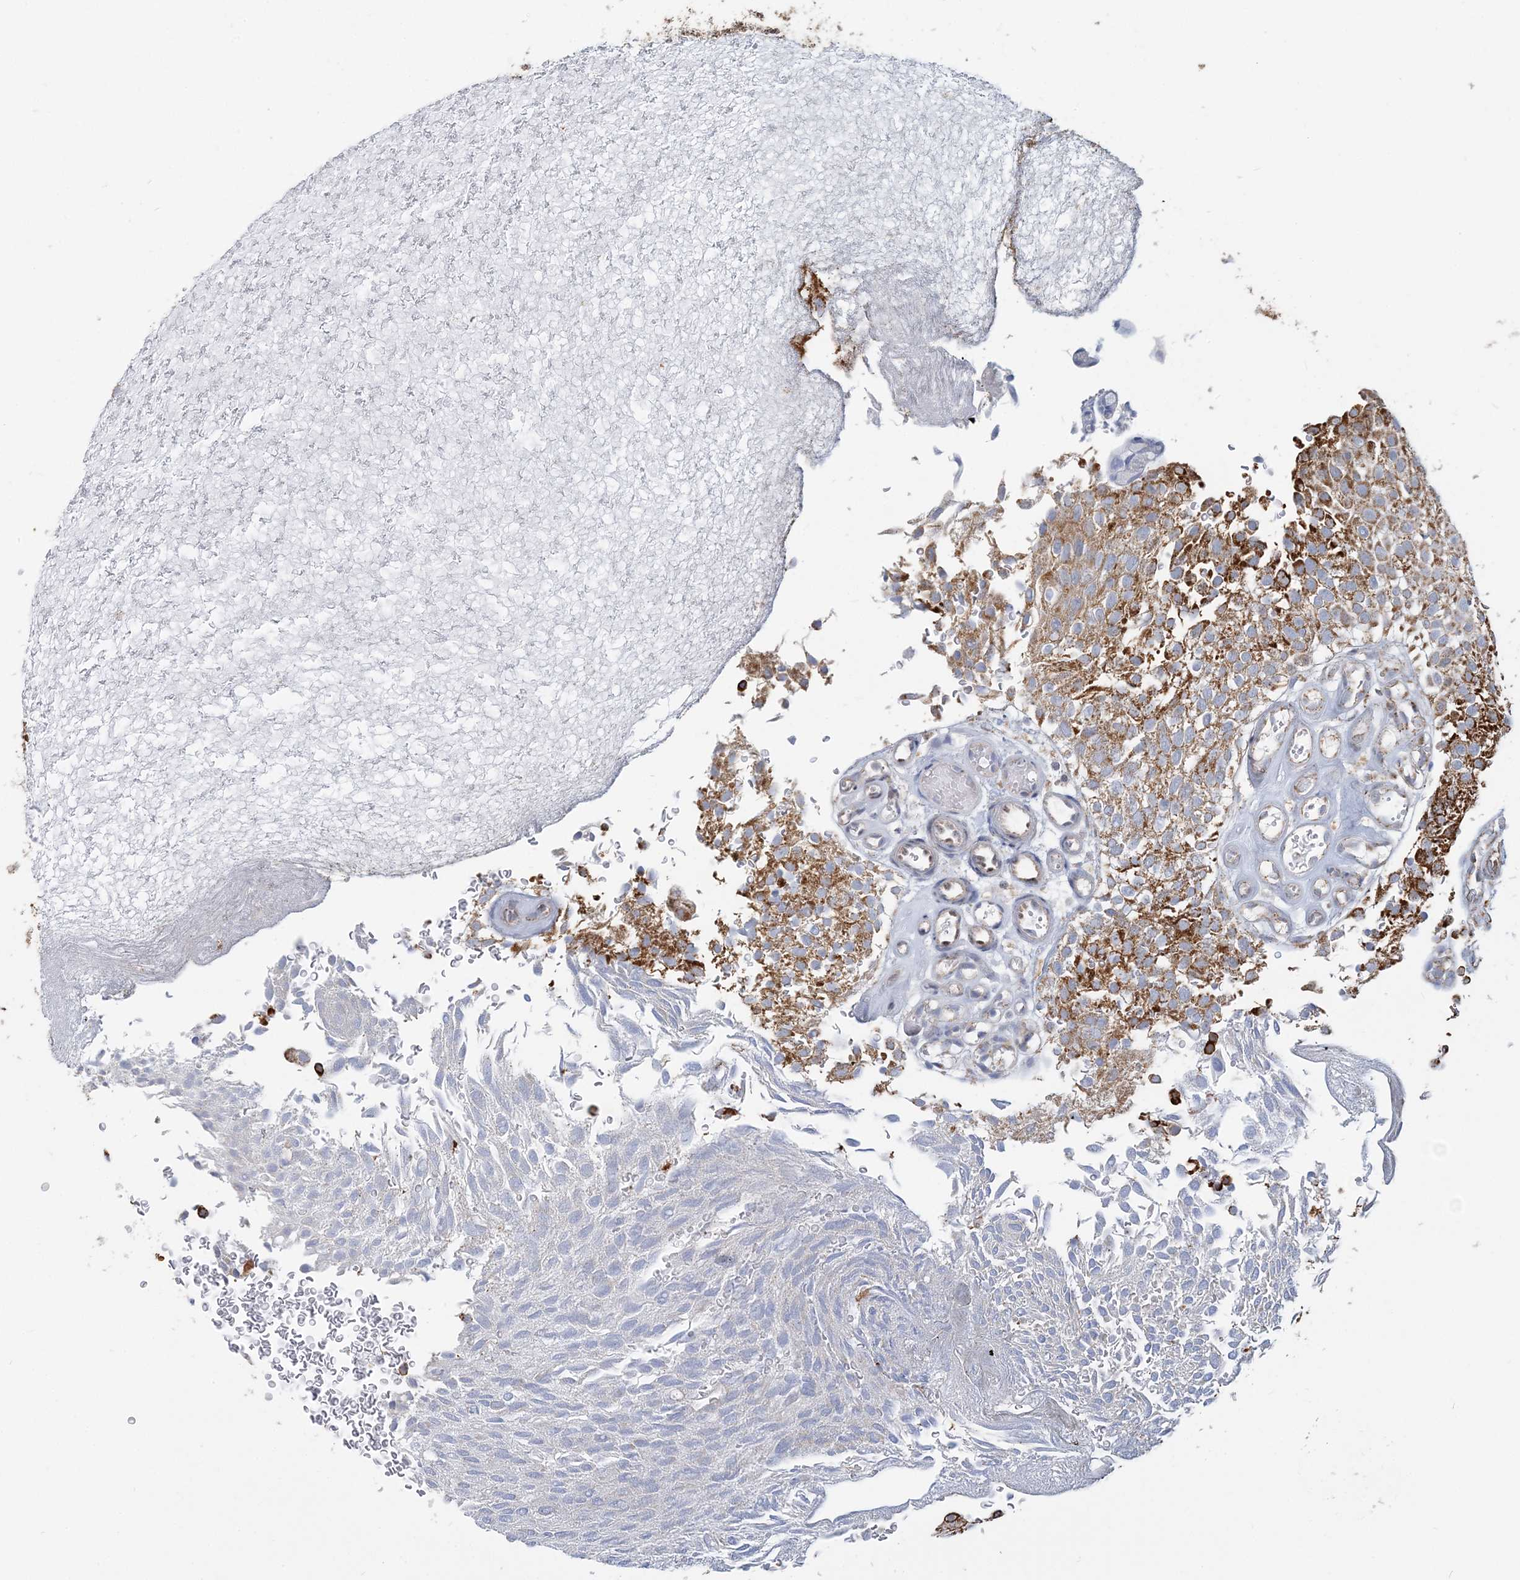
{"staining": {"intensity": "strong", "quantity": ">75%", "location": "cytoplasmic/membranous,nuclear"}, "tissue": "urothelial cancer", "cell_type": "Tumor cells", "image_type": "cancer", "snomed": [{"axis": "morphology", "description": "Urothelial carcinoma, Low grade"}, {"axis": "topography", "description": "Urinary bladder"}], "caption": "Urothelial cancer stained with IHC shows strong cytoplasmic/membranous and nuclear staining in about >75% of tumor cells. (Stains: DAB in brown, nuclei in blue, Microscopy: brightfield microscopy at high magnification).", "gene": "SUCLG1", "patient": {"sex": "male", "age": 78}}